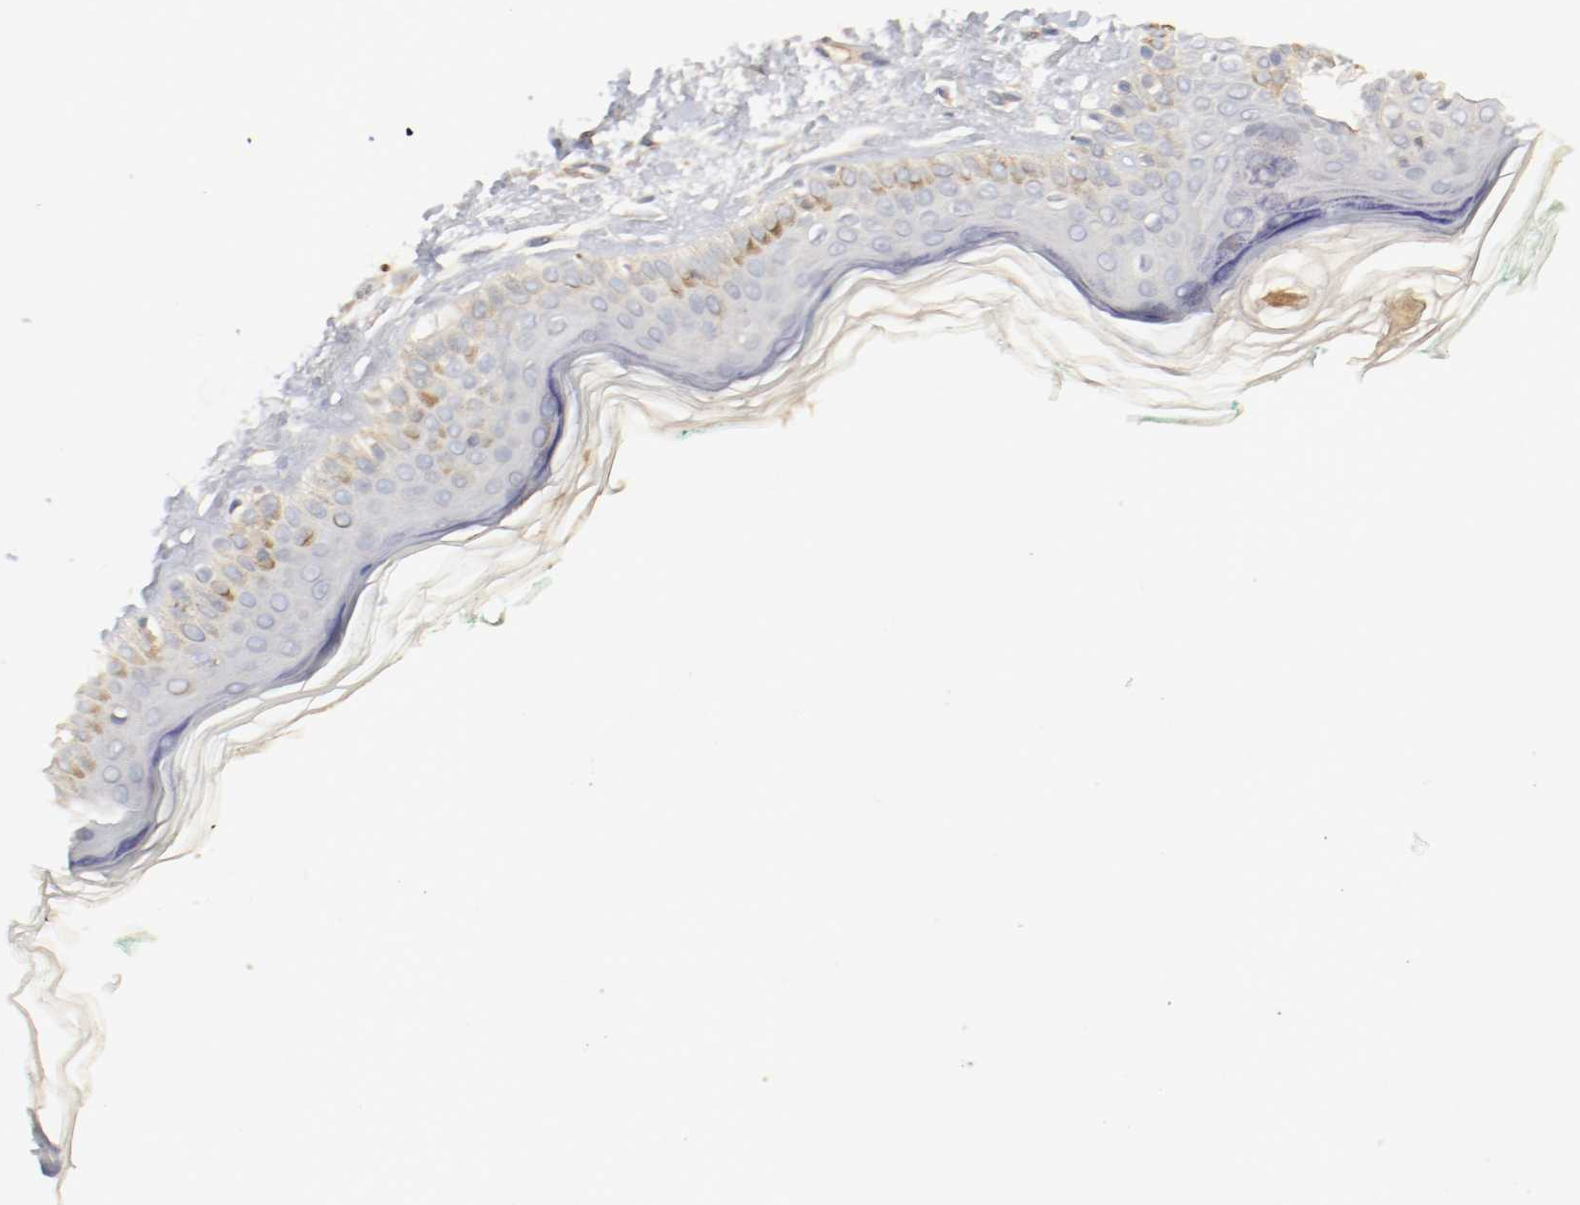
{"staining": {"intensity": "weak", "quantity": "25%-75%", "location": "cytoplasmic/membranous"}, "tissue": "skin", "cell_type": "Fibroblasts", "image_type": "normal", "snomed": [{"axis": "morphology", "description": "Normal tissue, NOS"}, {"axis": "topography", "description": "Skin"}], "caption": "The immunohistochemical stain labels weak cytoplasmic/membranous positivity in fibroblasts of unremarkable skin. The protein of interest is stained brown, and the nuclei are stained in blue (DAB IHC with brightfield microscopy, high magnification).", "gene": "REN", "patient": {"sex": "male", "age": 71}}